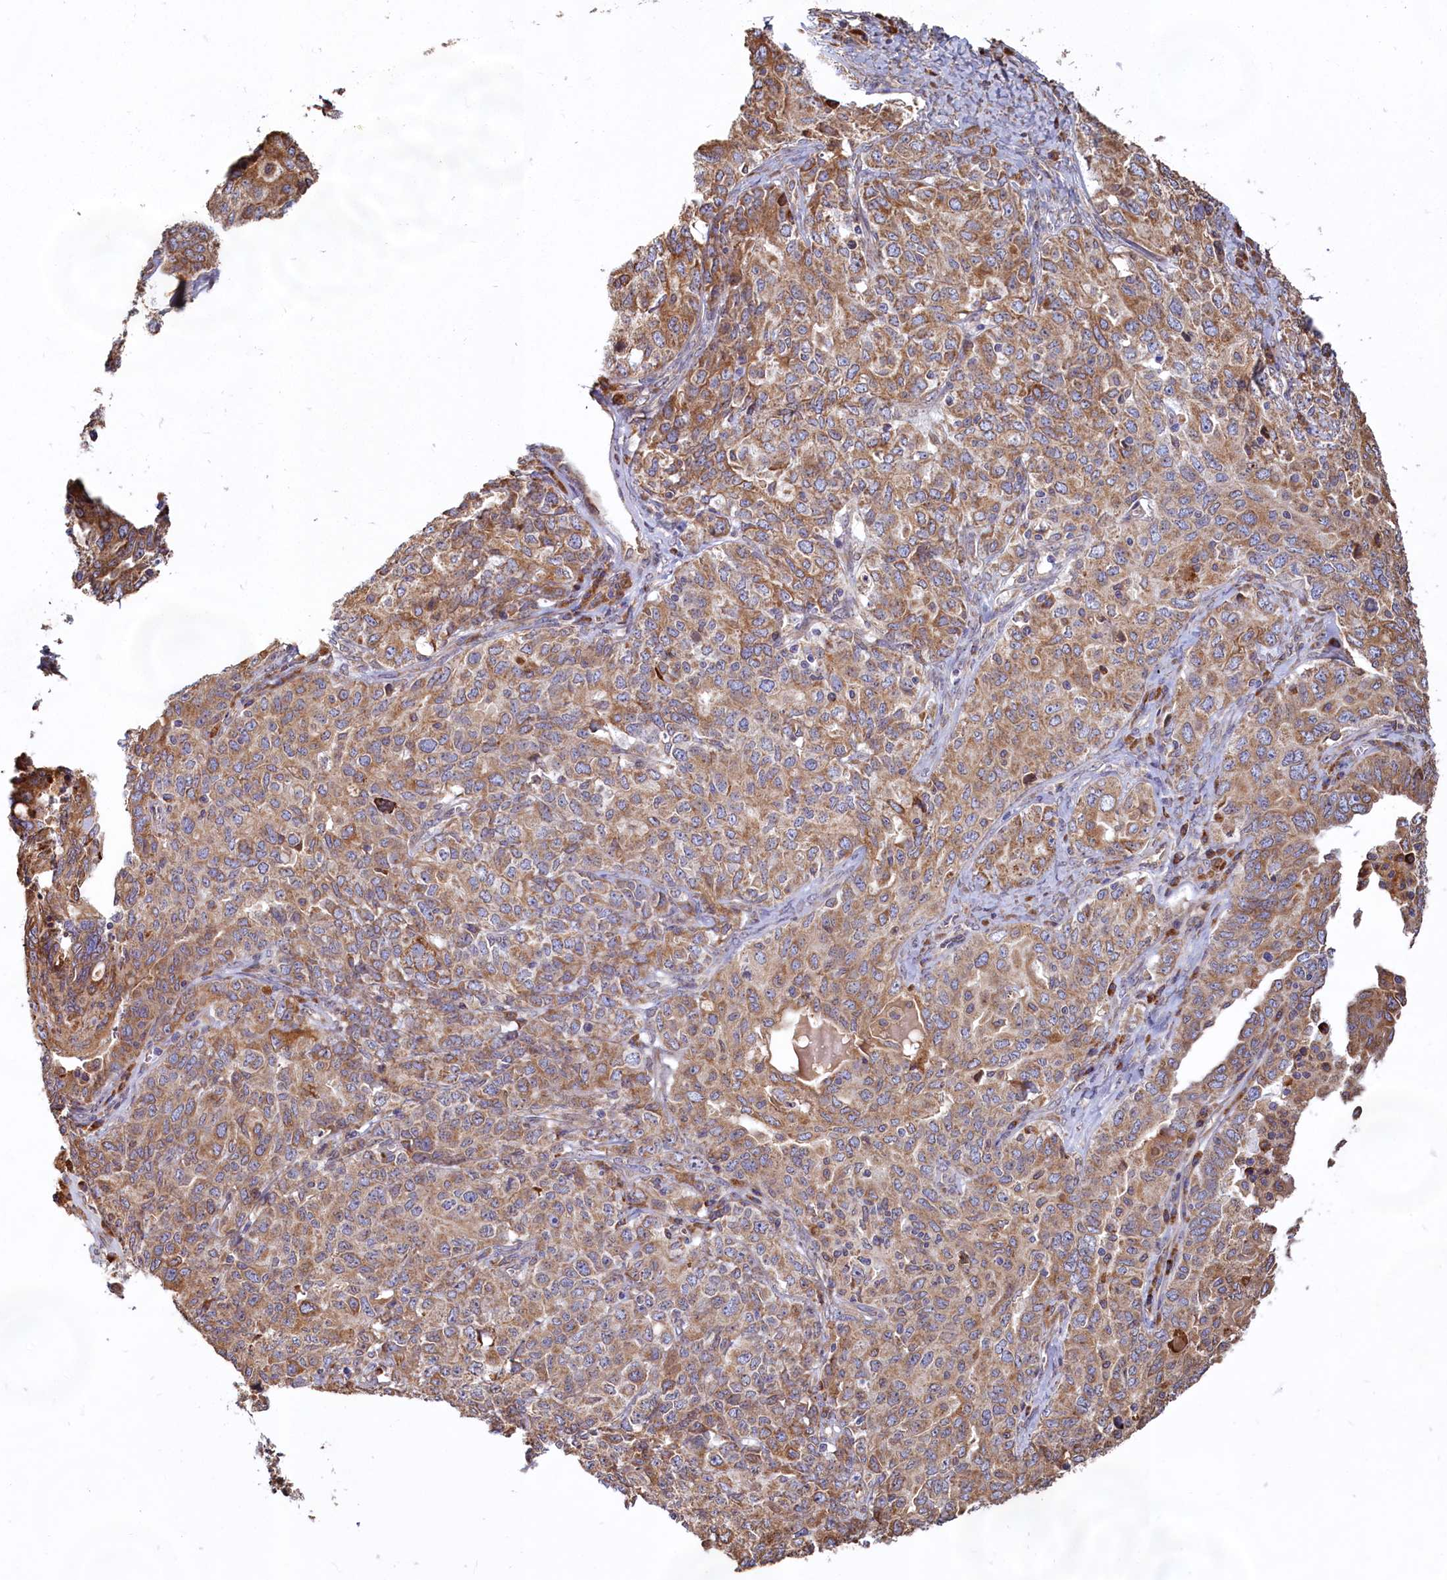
{"staining": {"intensity": "moderate", "quantity": ">75%", "location": "cytoplasmic/membranous"}, "tissue": "ovarian cancer", "cell_type": "Tumor cells", "image_type": "cancer", "snomed": [{"axis": "morphology", "description": "Carcinoma, endometroid"}, {"axis": "topography", "description": "Ovary"}], "caption": "Moderate cytoplasmic/membranous protein staining is present in about >75% of tumor cells in ovarian cancer (endometroid carcinoma). (IHC, brightfield microscopy, high magnification).", "gene": "TBC1D19", "patient": {"sex": "female", "age": 62}}